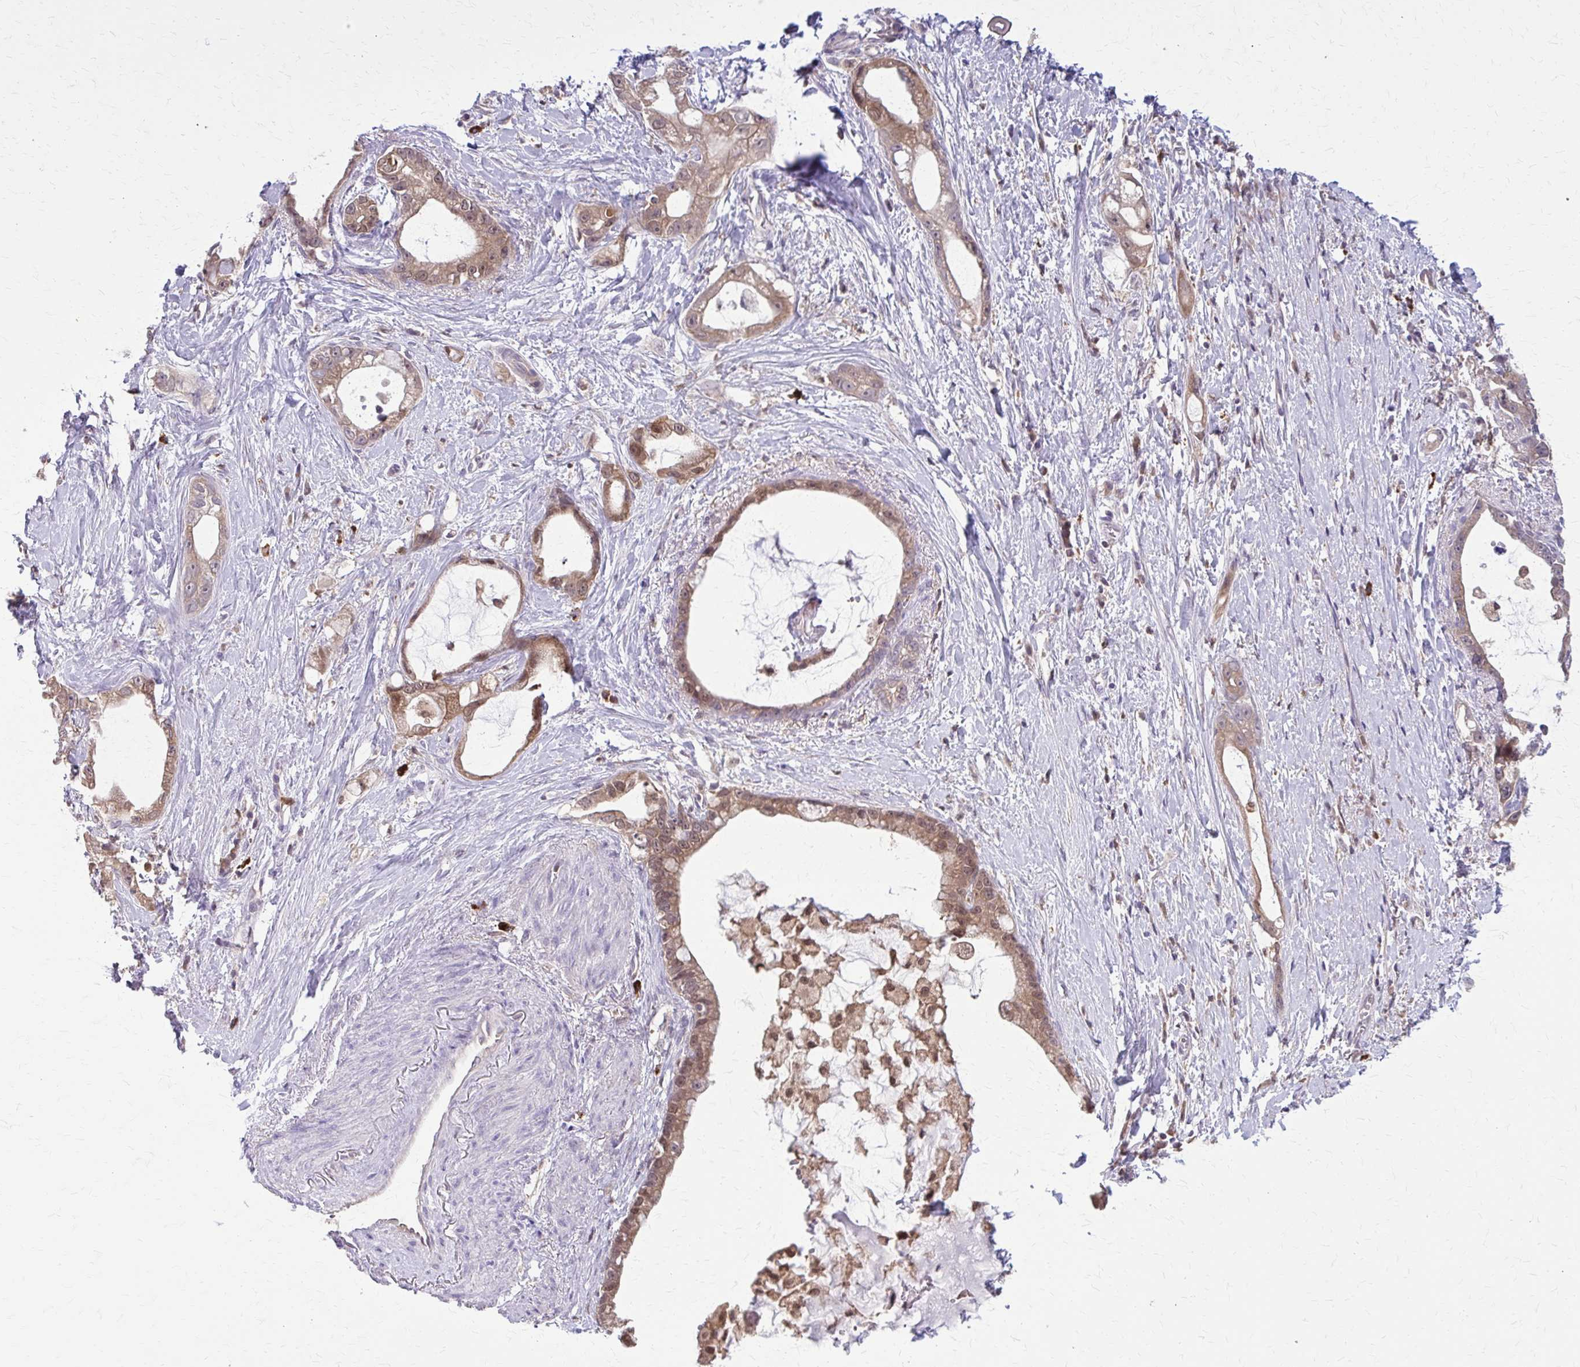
{"staining": {"intensity": "moderate", "quantity": ">75%", "location": "cytoplasmic/membranous,nuclear"}, "tissue": "stomach cancer", "cell_type": "Tumor cells", "image_type": "cancer", "snomed": [{"axis": "morphology", "description": "Adenocarcinoma, NOS"}, {"axis": "topography", "description": "Stomach"}], "caption": "Tumor cells reveal medium levels of moderate cytoplasmic/membranous and nuclear expression in about >75% of cells in stomach cancer (adenocarcinoma). (IHC, brightfield microscopy, high magnification).", "gene": "NRBF2", "patient": {"sex": "male", "age": 55}}